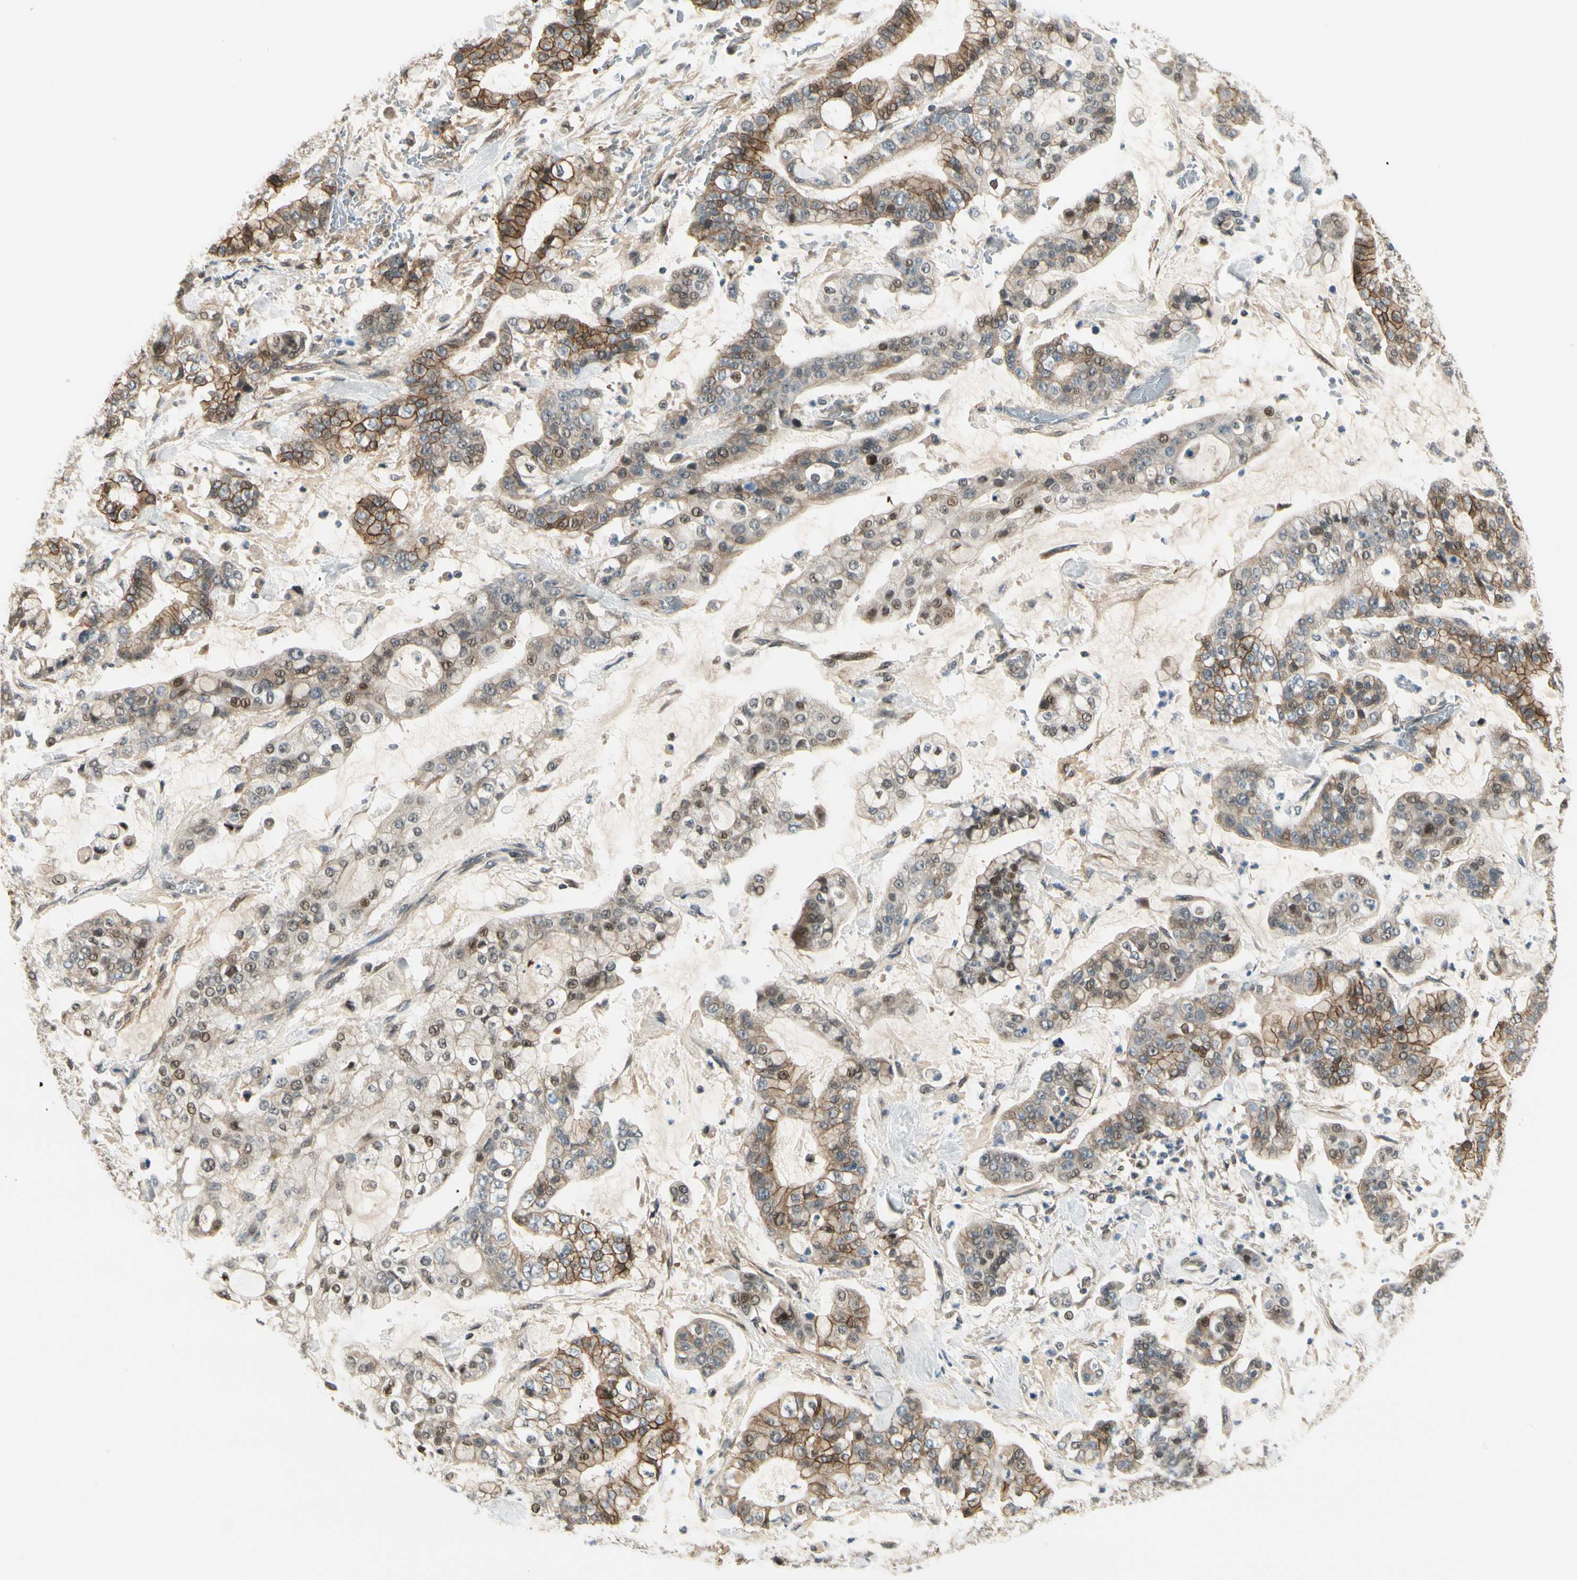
{"staining": {"intensity": "moderate", "quantity": ">75%", "location": "cytoplasmic/membranous,nuclear"}, "tissue": "stomach cancer", "cell_type": "Tumor cells", "image_type": "cancer", "snomed": [{"axis": "morphology", "description": "Normal tissue, NOS"}, {"axis": "morphology", "description": "Adenocarcinoma, NOS"}, {"axis": "topography", "description": "Stomach, upper"}, {"axis": "topography", "description": "Stomach"}], "caption": "Stomach cancer stained with DAB (3,3'-diaminobenzidine) IHC reveals medium levels of moderate cytoplasmic/membranous and nuclear positivity in approximately >75% of tumor cells.", "gene": "EPHB3", "patient": {"sex": "male", "age": 76}}